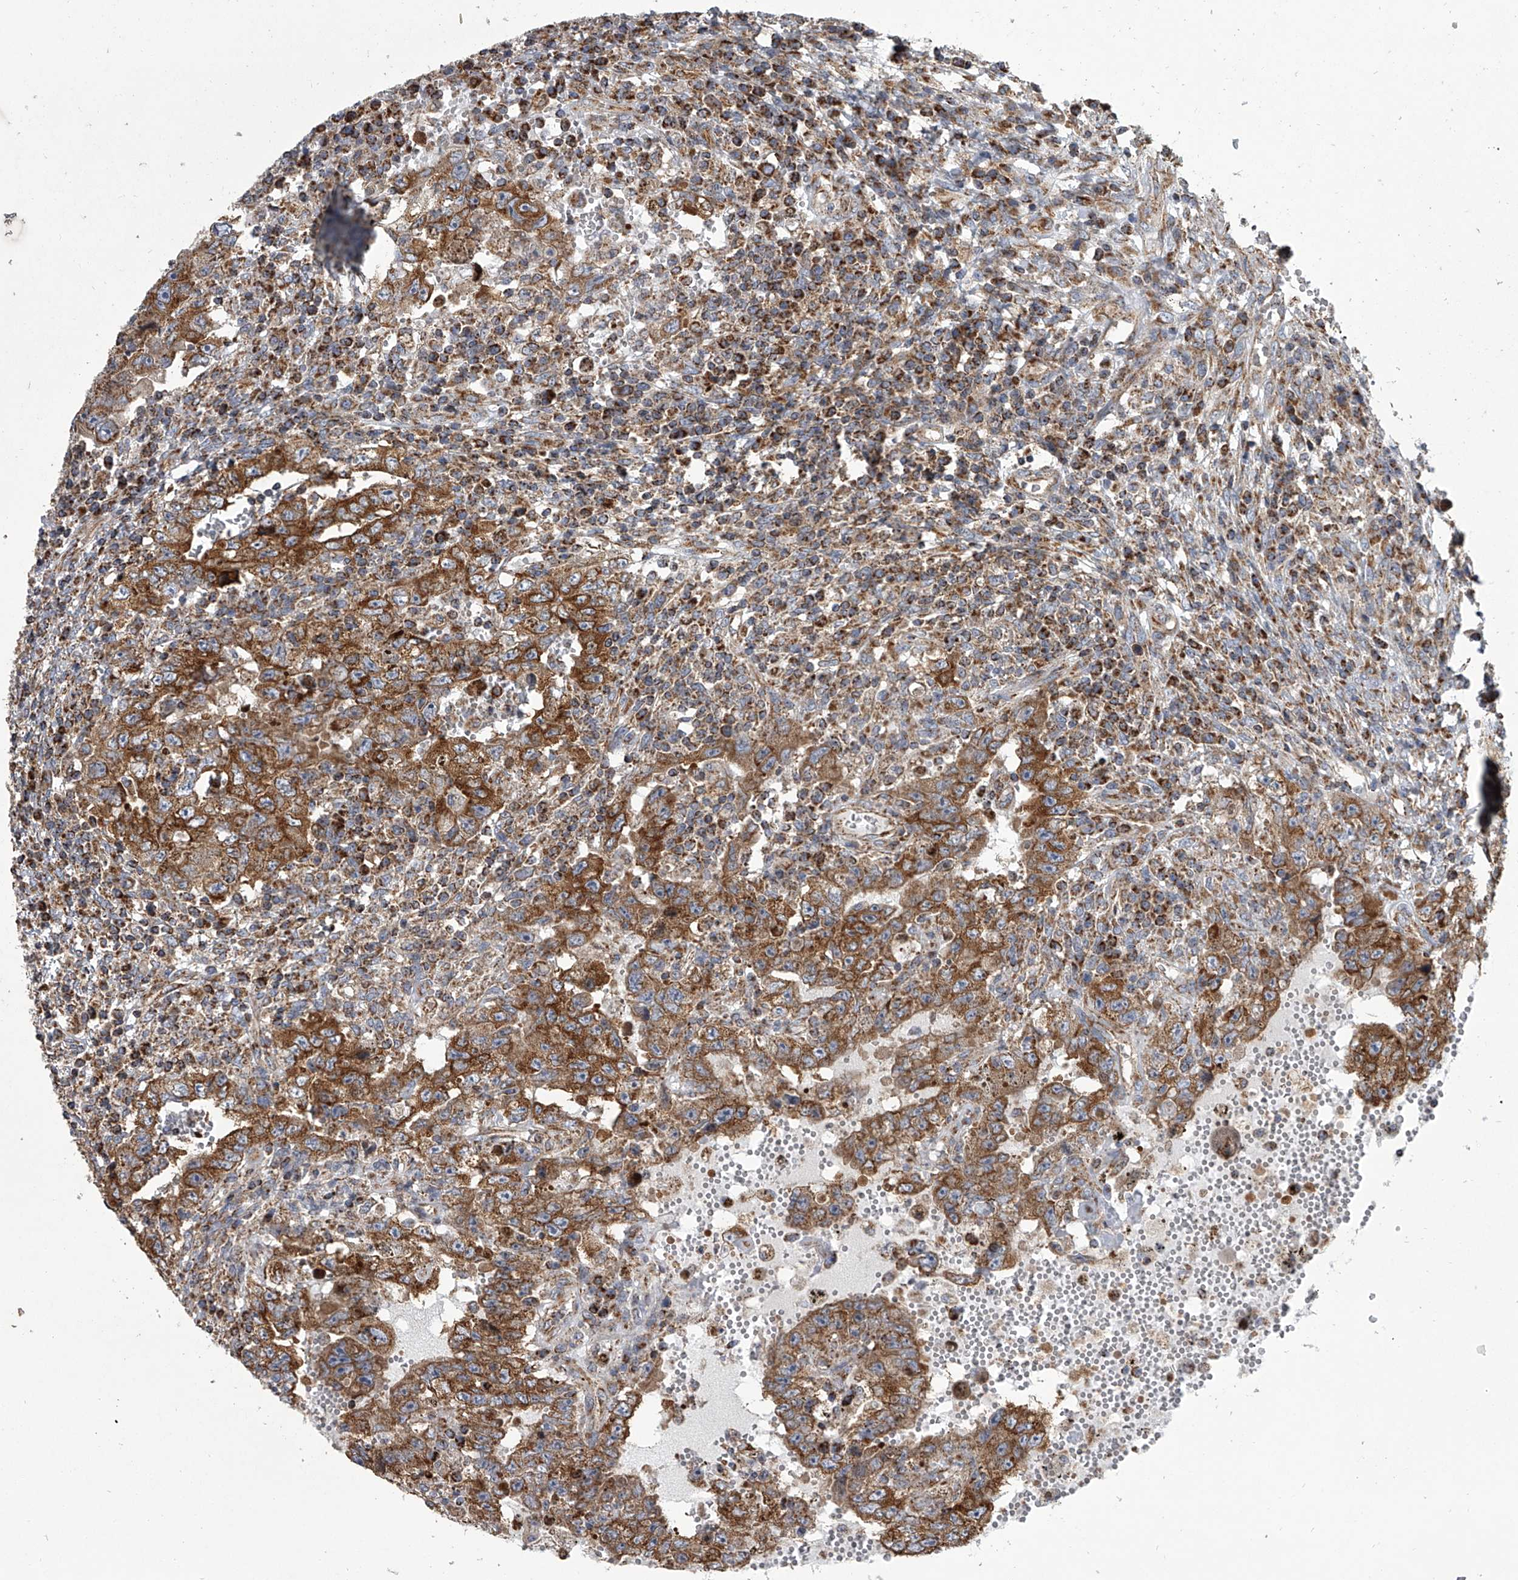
{"staining": {"intensity": "strong", "quantity": ">75%", "location": "cytoplasmic/membranous"}, "tissue": "testis cancer", "cell_type": "Tumor cells", "image_type": "cancer", "snomed": [{"axis": "morphology", "description": "Carcinoma, Embryonal, NOS"}, {"axis": "topography", "description": "Testis"}], "caption": "Strong cytoplasmic/membranous protein staining is appreciated in about >75% of tumor cells in testis embryonal carcinoma.", "gene": "ZC3H15", "patient": {"sex": "male", "age": 26}}